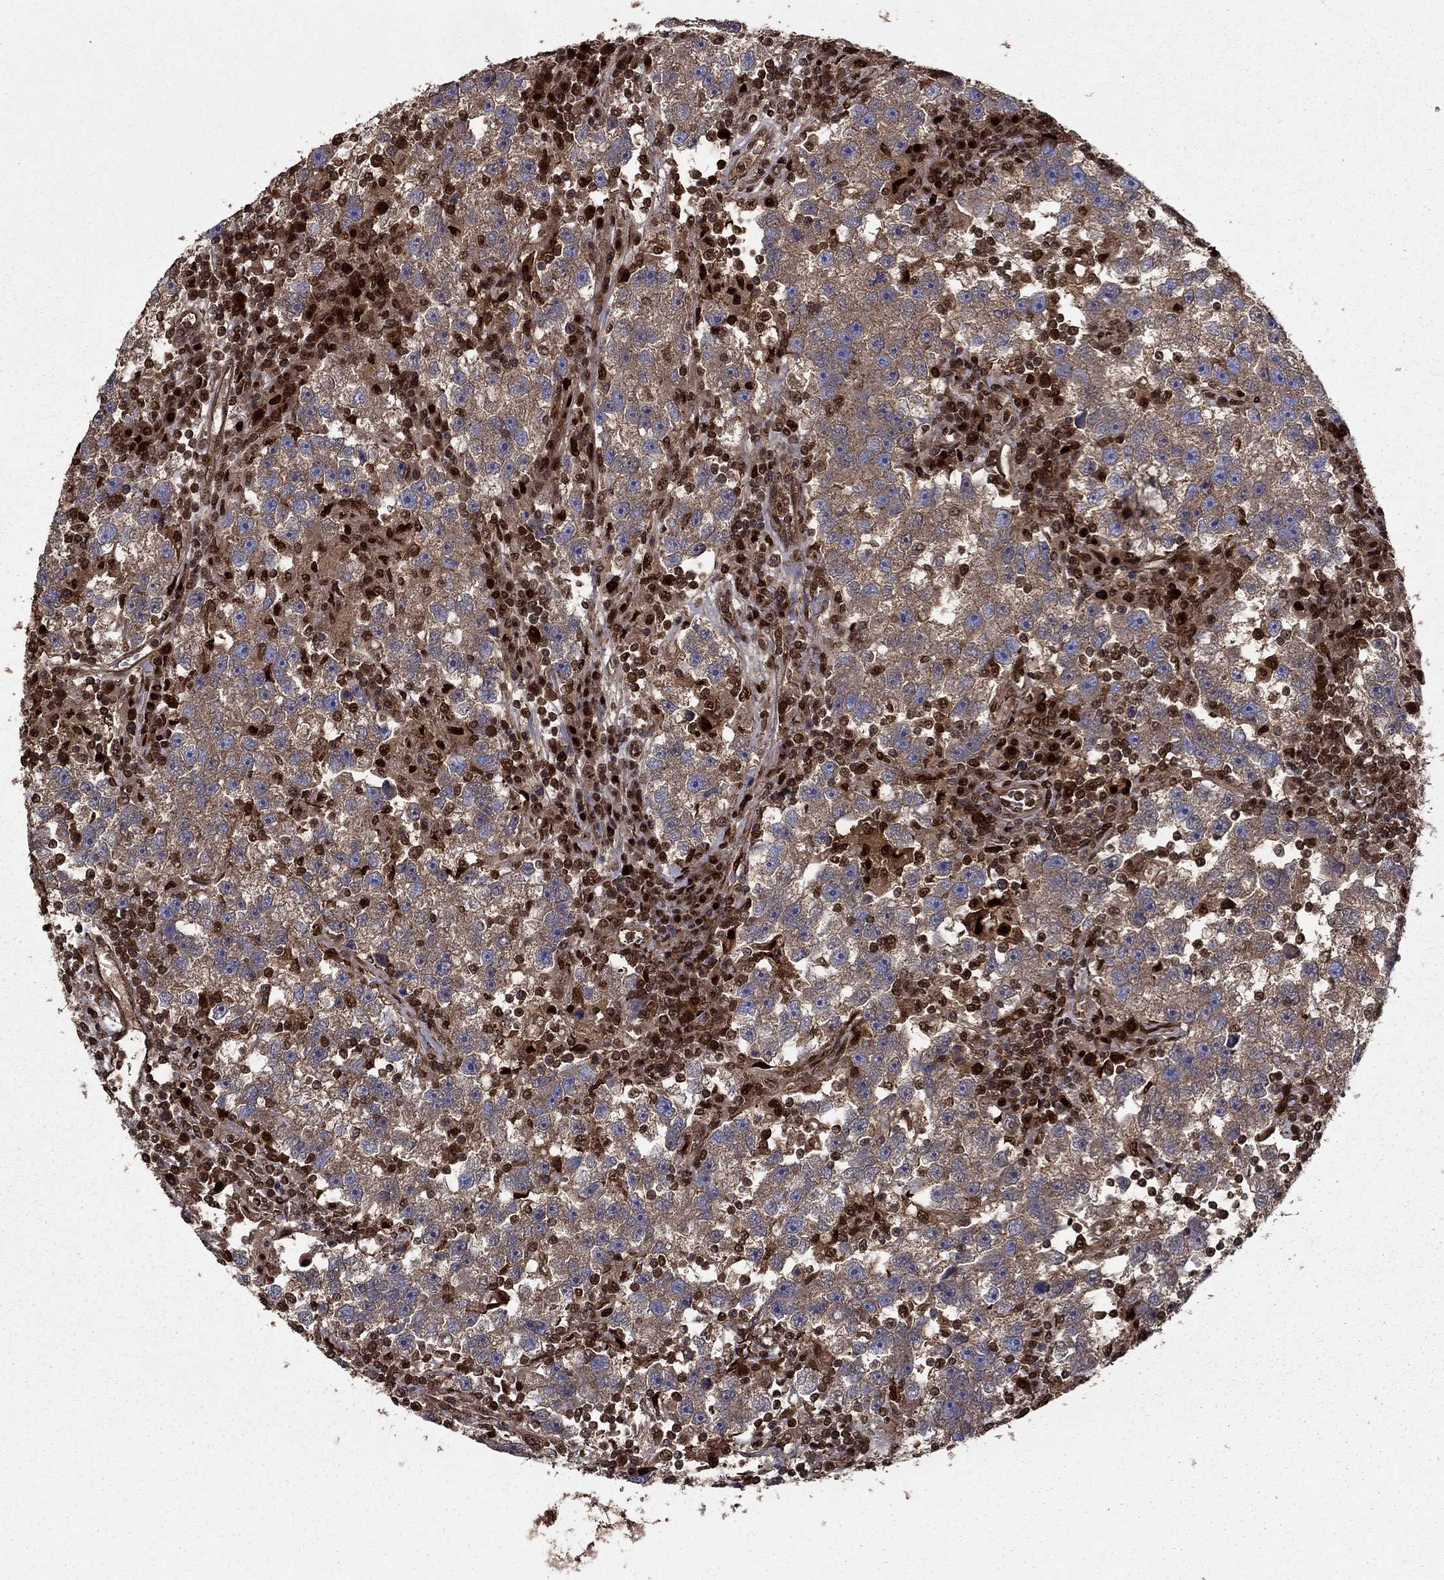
{"staining": {"intensity": "weak", "quantity": "25%-75%", "location": "cytoplasmic/membranous"}, "tissue": "testis cancer", "cell_type": "Tumor cells", "image_type": "cancer", "snomed": [{"axis": "morphology", "description": "Seminoma, NOS"}, {"axis": "topography", "description": "Testis"}], "caption": "Tumor cells demonstrate weak cytoplasmic/membranous positivity in about 25%-75% of cells in testis seminoma. The protein of interest is shown in brown color, while the nuclei are stained blue.", "gene": "APPBP2", "patient": {"sex": "male", "age": 47}}